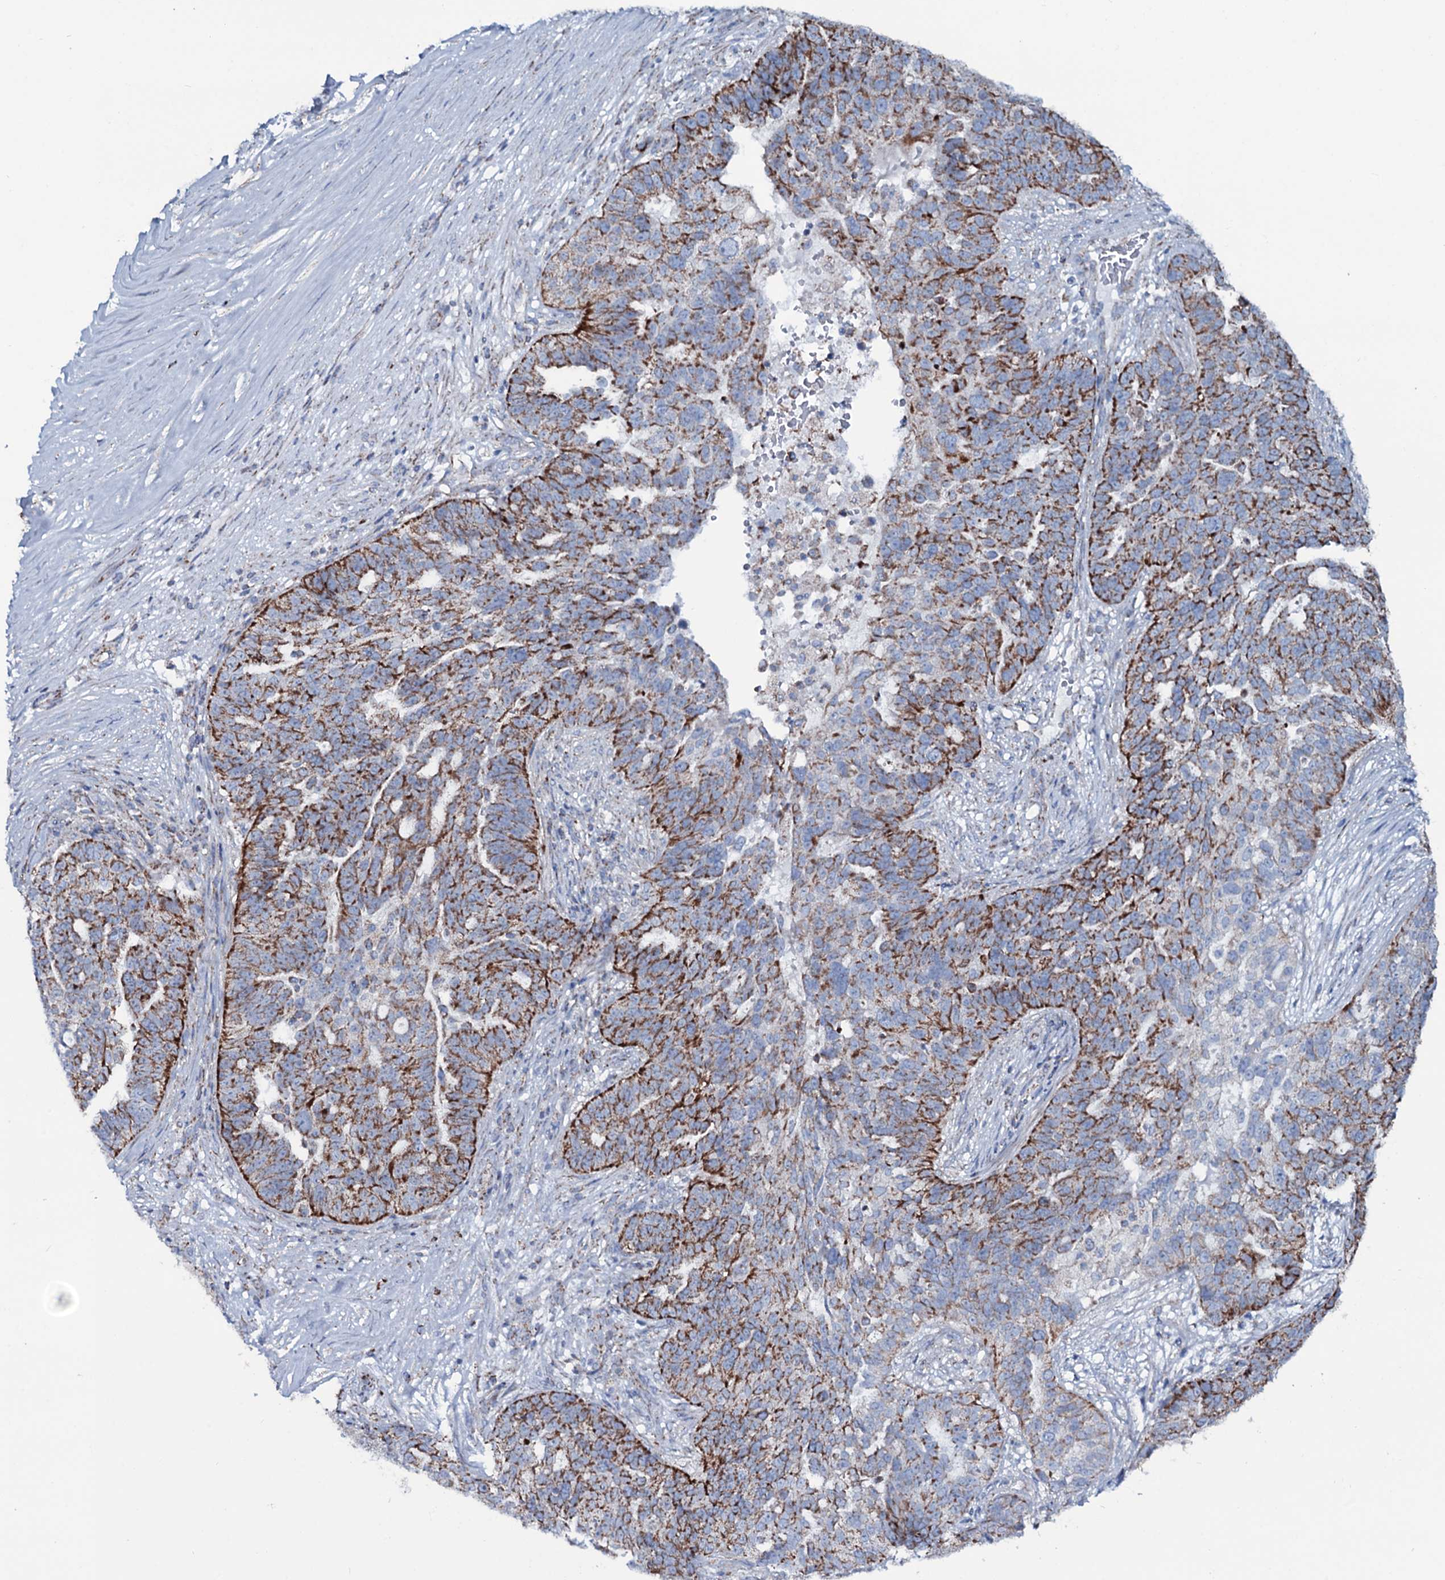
{"staining": {"intensity": "strong", "quantity": "25%-75%", "location": "cytoplasmic/membranous"}, "tissue": "ovarian cancer", "cell_type": "Tumor cells", "image_type": "cancer", "snomed": [{"axis": "morphology", "description": "Cystadenocarcinoma, serous, NOS"}, {"axis": "topography", "description": "Ovary"}], "caption": "Ovarian cancer stained with IHC exhibits strong cytoplasmic/membranous expression in about 25%-75% of tumor cells.", "gene": "MRPS35", "patient": {"sex": "female", "age": 59}}